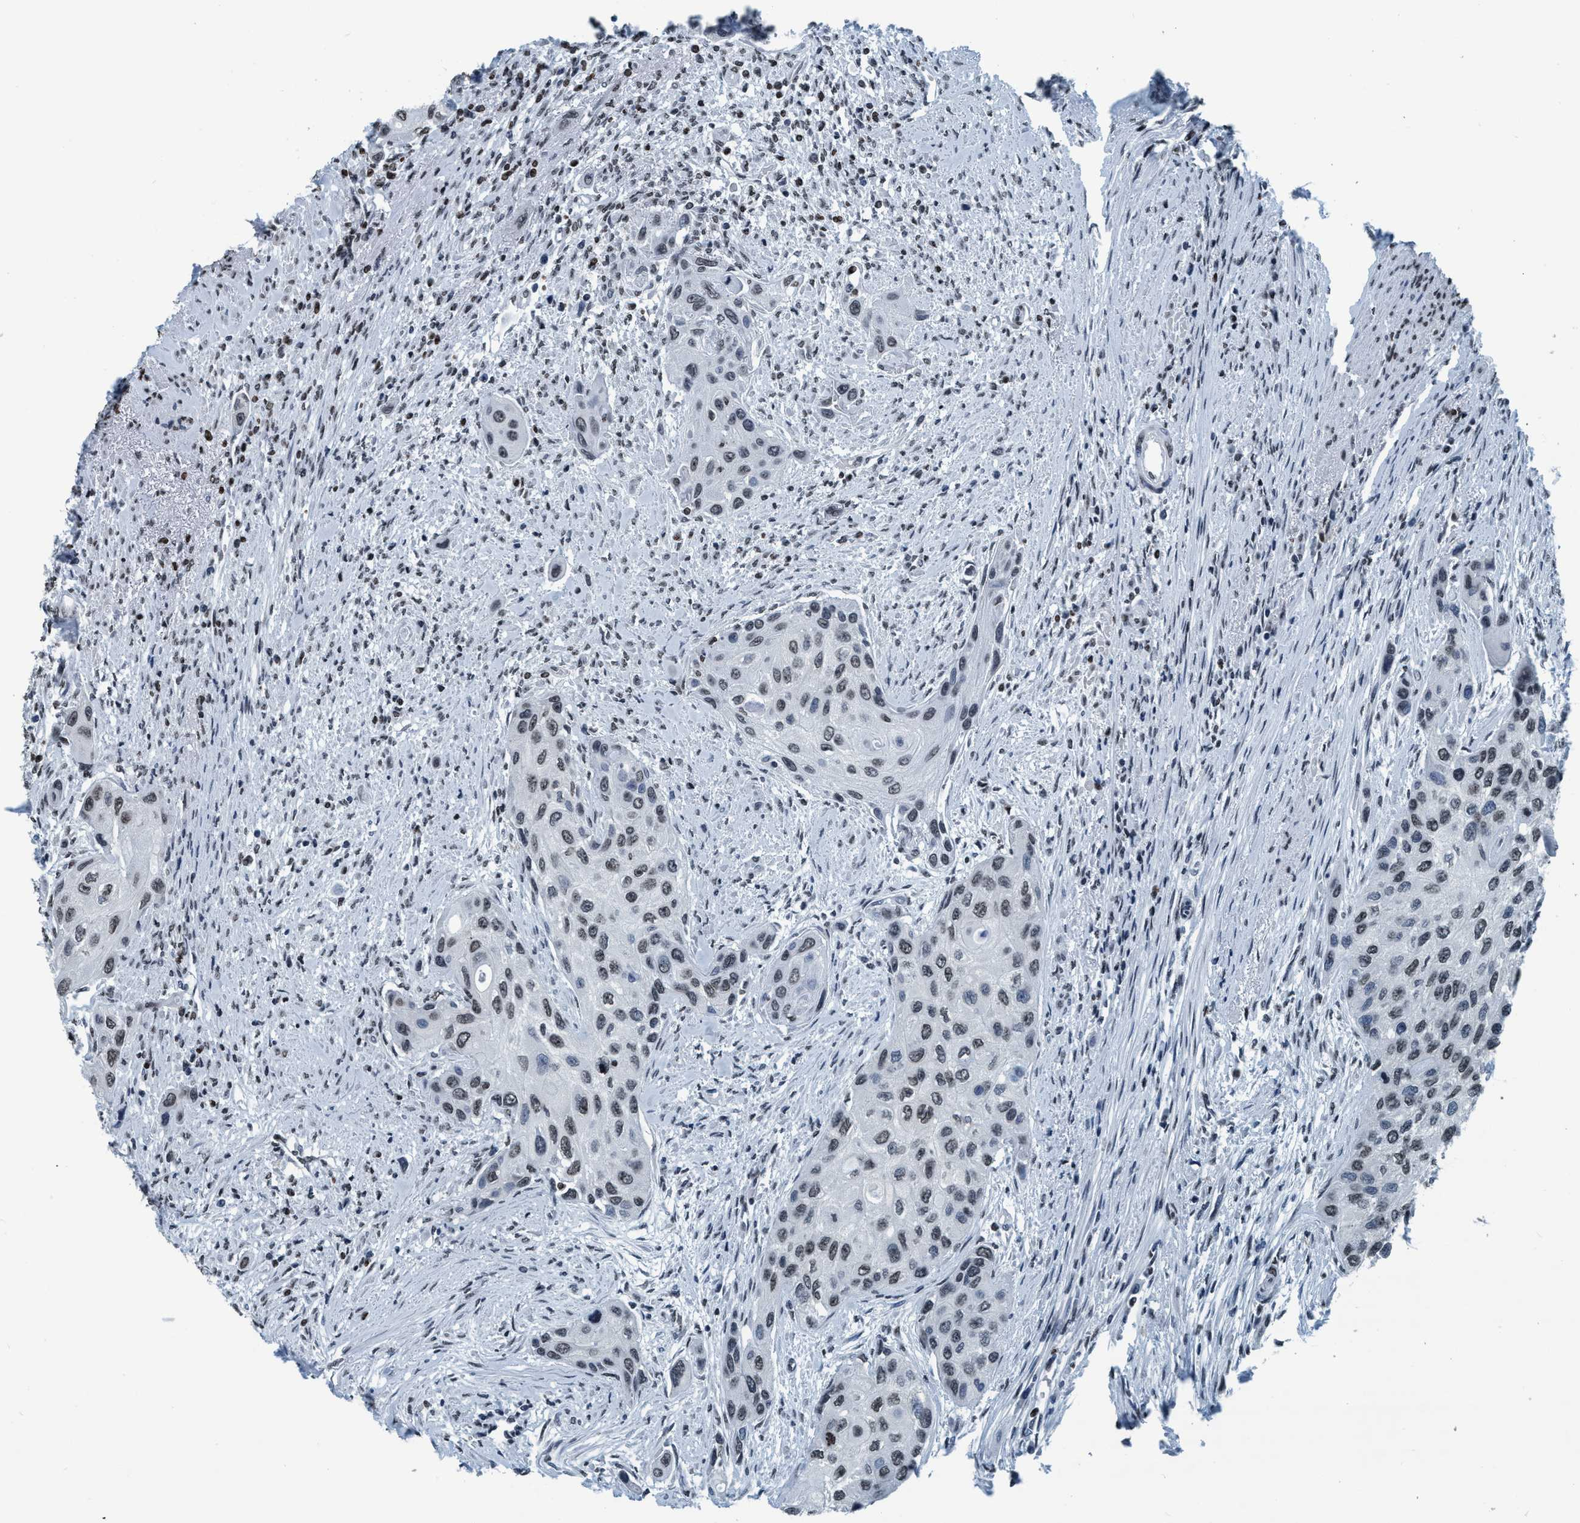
{"staining": {"intensity": "weak", "quantity": ">75%", "location": "nuclear"}, "tissue": "urothelial cancer", "cell_type": "Tumor cells", "image_type": "cancer", "snomed": [{"axis": "morphology", "description": "Urothelial carcinoma, High grade"}, {"axis": "topography", "description": "Urinary bladder"}], "caption": "A brown stain labels weak nuclear positivity of a protein in urothelial cancer tumor cells.", "gene": "CCNE2", "patient": {"sex": "female", "age": 56}}